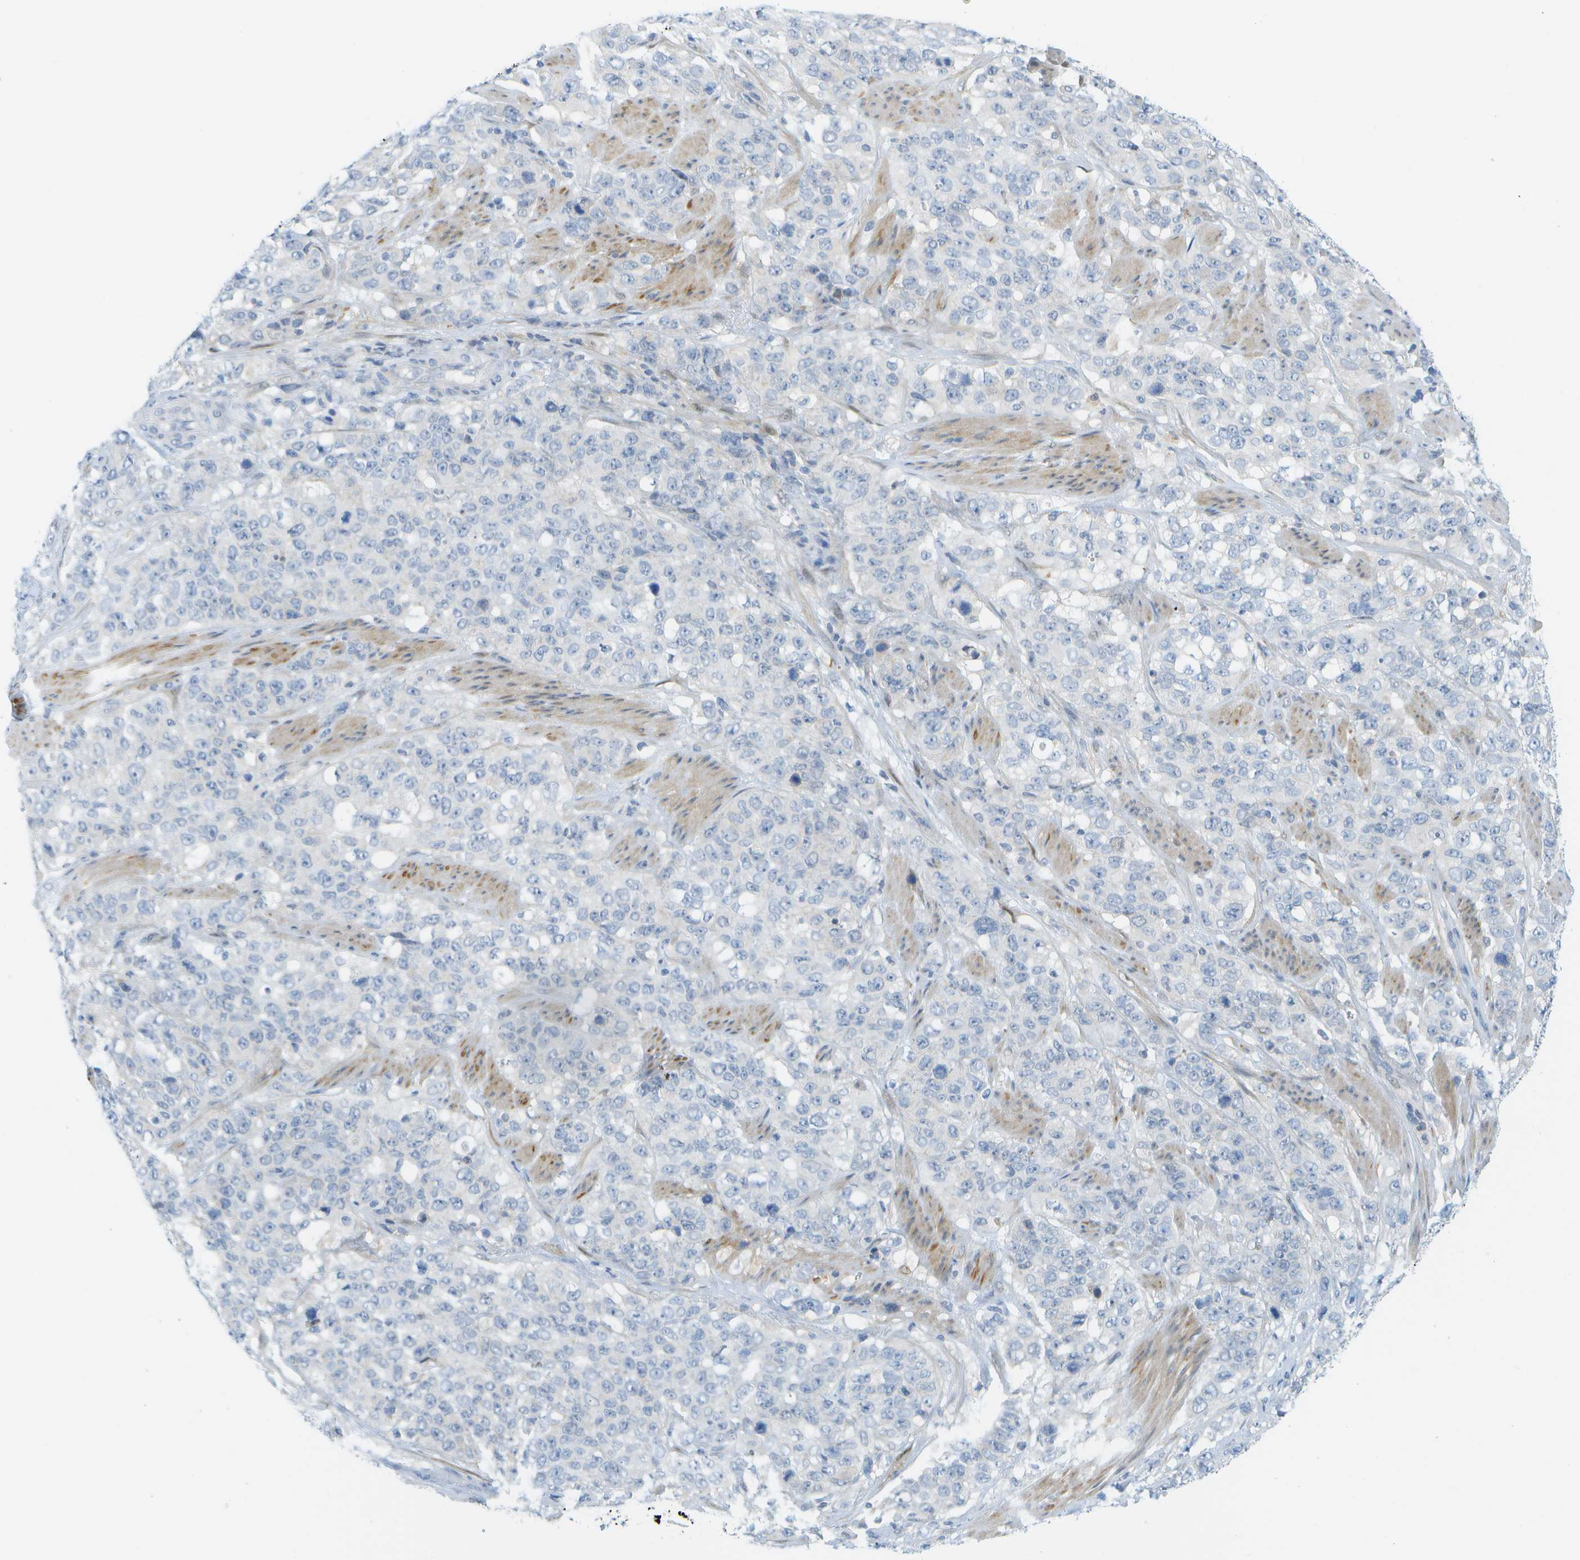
{"staining": {"intensity": "negative", "quantity": "none", "location": "none"}, "tissue": "stomach cancer", "cell_type": "Tumor cells", "image_type": "cancer", "snomed": [{"axis": "morphology", "description": "Adenocarcinoma, NOS"}, {"axis": "topography", "description": "Stomach"}], "caption": "High magnification brightfield microscopy of adenocarcinoma (stomach) stained with DAB (brown) and counterstained with hematoxylin (blue): tumor cells show no significant positivity.", "gene": "CUL9", "patient": {"sex": "male", "age": 48}}